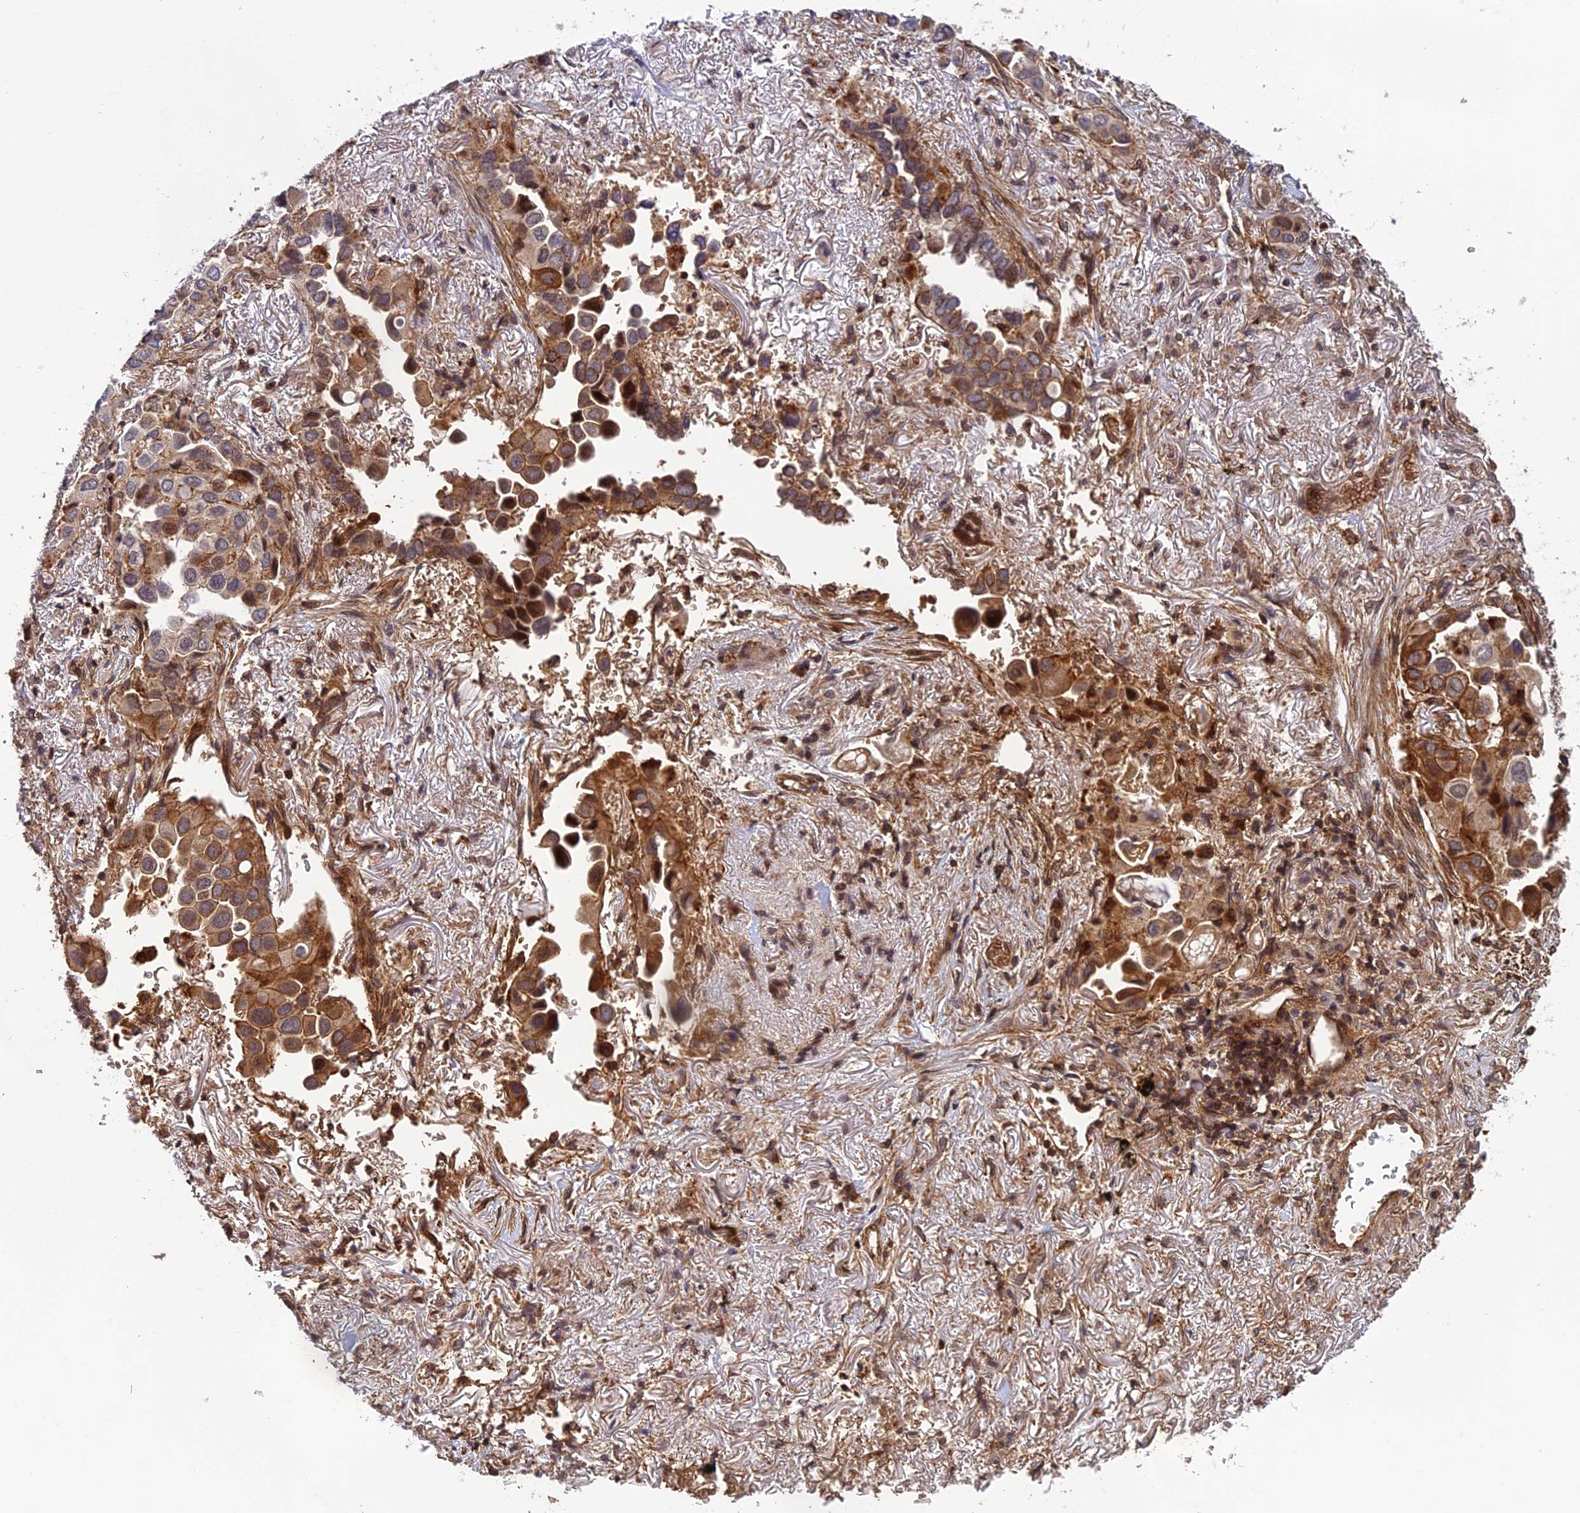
{"staining": {"intensity": "moderate", "quantity": ">75%", "location": "cytoplasmic/membranous"}, "tissue": "lung cancer", "cell_type": "Tumor cells", "image_type": "cancer", "snomed": [{"axis": "morphology", "description": "Adenocarcinoma, NOS"}, {"axis": "topography", "description": "Lung"}], "caption": "A brown stain shows moderate cytoplasmic/membranous positivity of a protein in lung cancer tumor cells.", "gene": "OSBPL1A", "patient": {"sex": "female", "age": 76}}